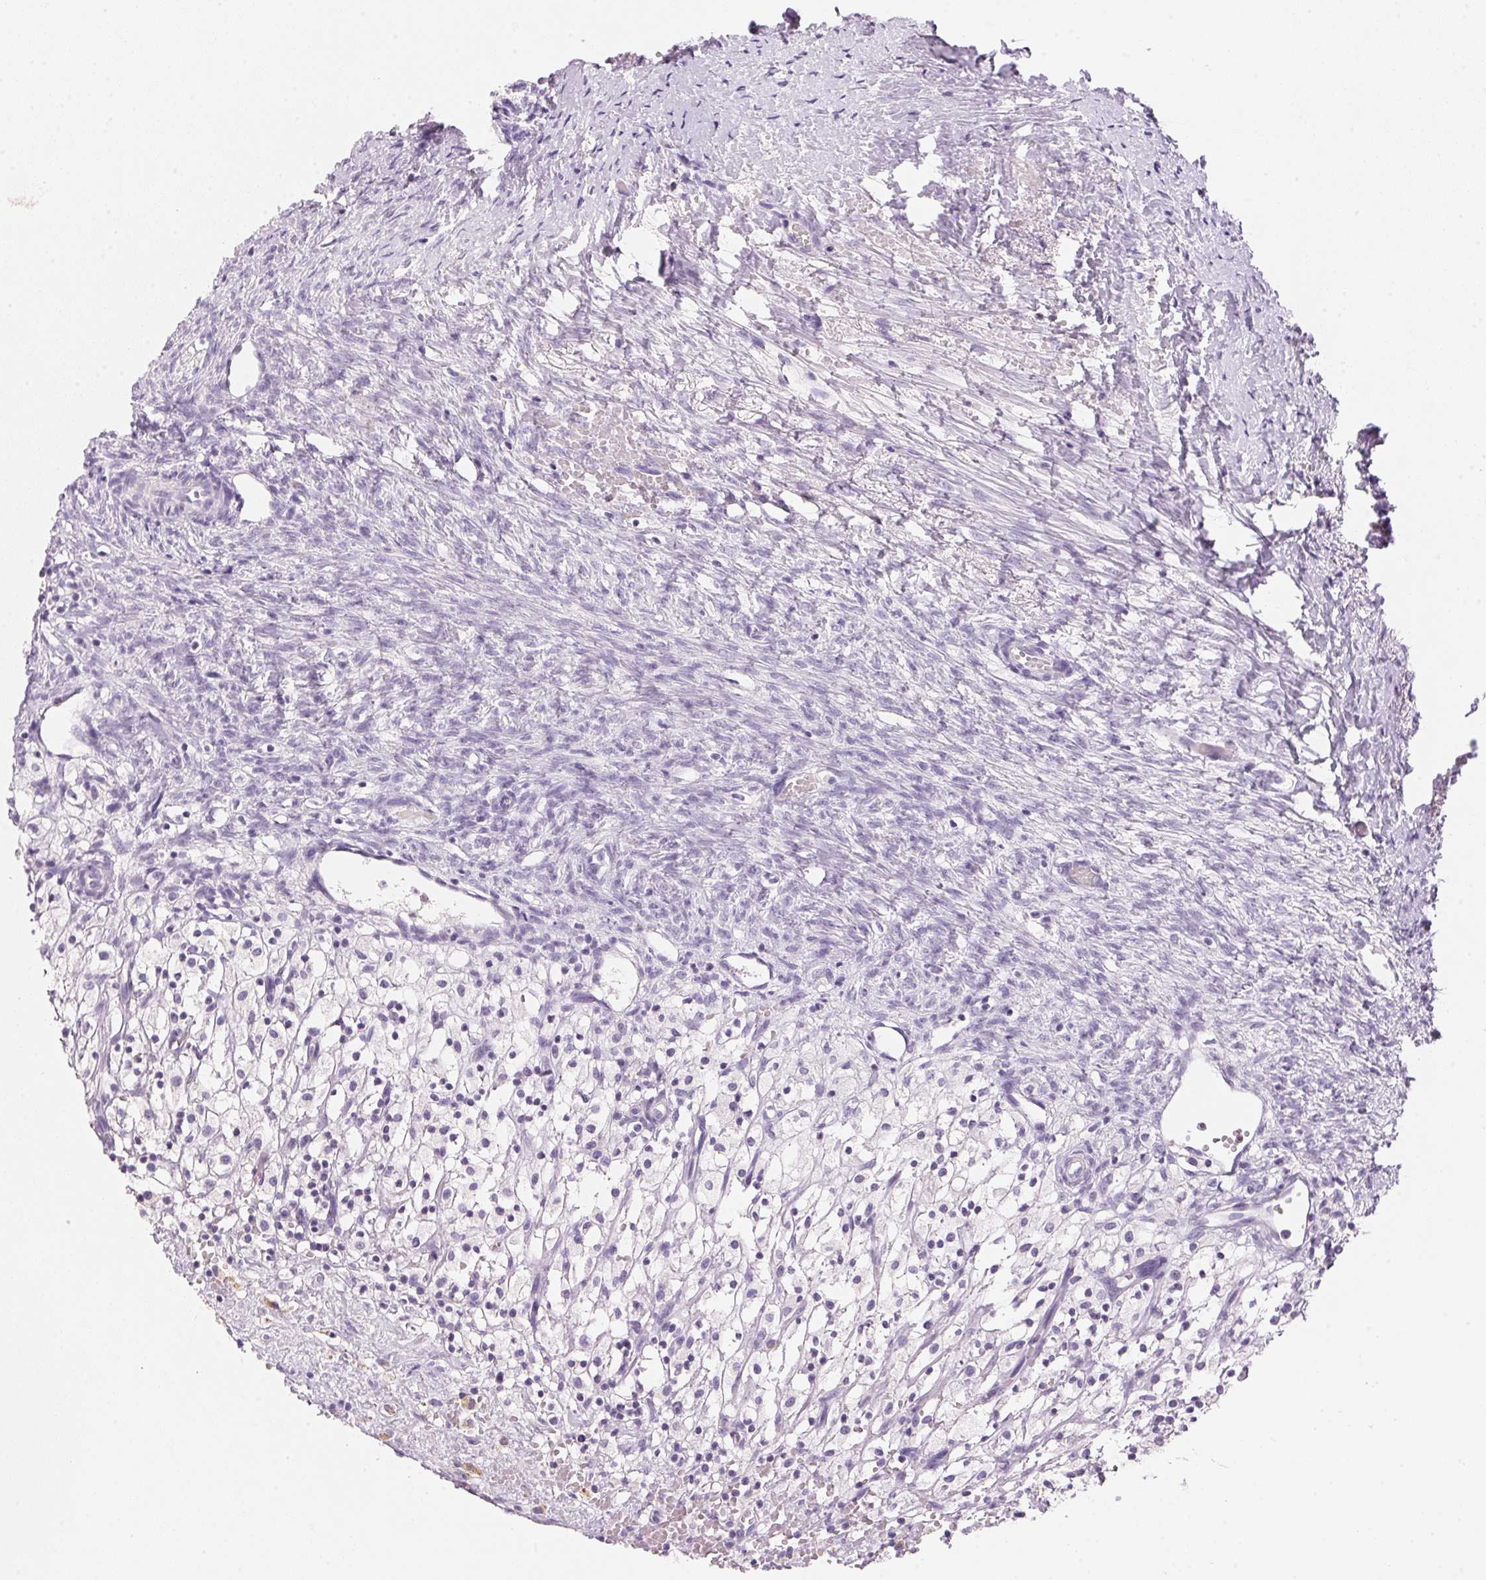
{"staining": {"intensity": "negative", "quantity": "none", "location": "none"}, "tissue": "ovary", "cell_type": "Follicle cells", "image_type": "normal", "snomed": [{"axis": "morphology", "description": "Normal tissue, NOS"}, {"axis": "topography", "description": "Ovary"}], "caption": "Follicle cells show no significant protein staining in normal ovary. (Brightfield microscopy of DAB immunohistochemistry at high magnification).", "gene": "CYP11B1", "patient": {"sex": "female", "age": 46}}